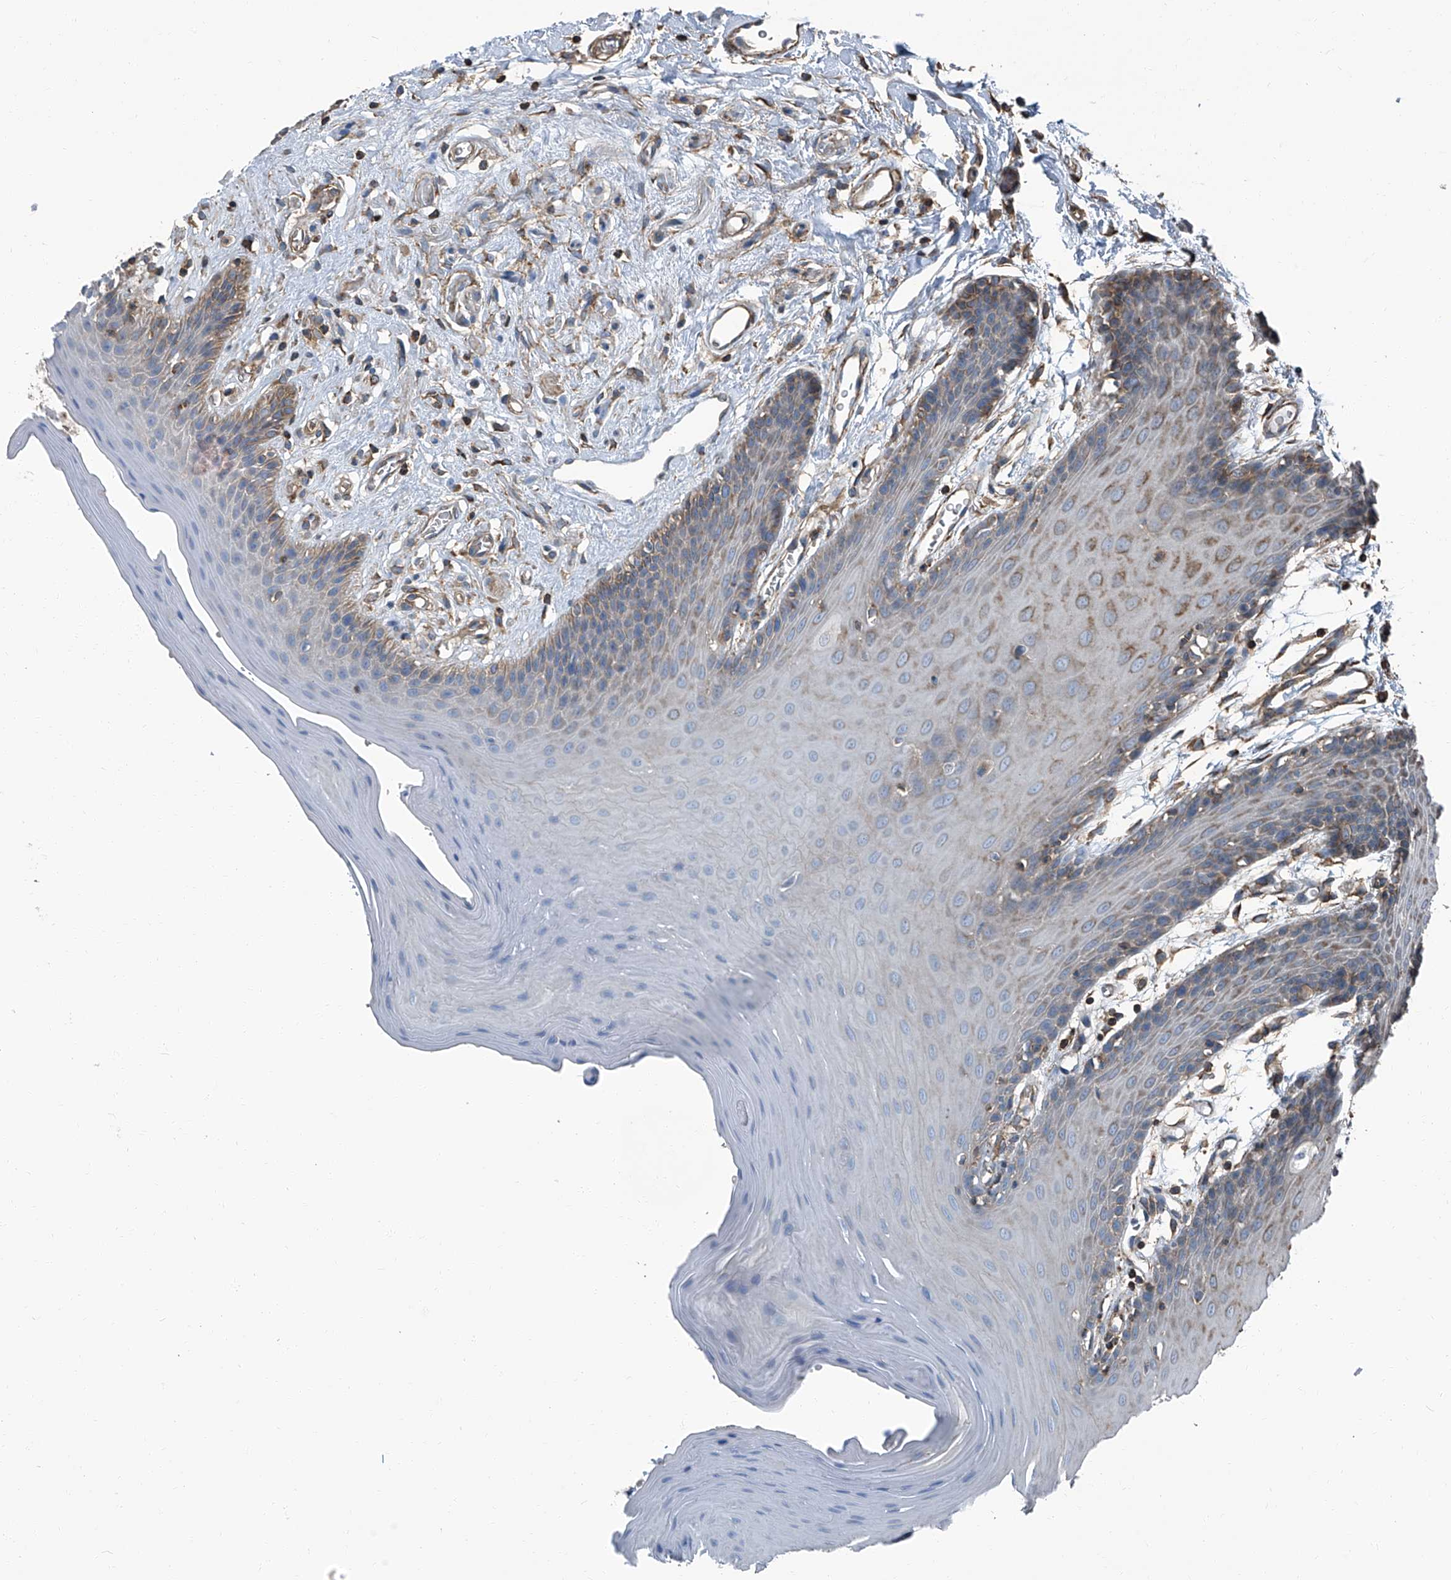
{"staining": {"intensity": "weak", "quantity": "25%-75%", "location": "cytoplasmic/membranous"}, "tissue": "oral mucosa", "cell_type": "Squamous epithelial cells", "image_type": "normal", "snomed": [{"axis": "morphology", "description": "Normal tissue, NOS"}, {"axis": "morphology", "description": "Squamous cell carcinoma, NOS"}, {"axis": "topography", "description": "Skeletal muscle"}, {"axis": "topography", "description": "Oral tissue"}, {"axis": "topography", "description": "Salivary gland"}, {"axis": "topography", "description": "Head-Neck"}], "caption": "Protein staining of unremarkable oral mucosa displays weak cytoplasmic/membranous positivity in about 25%-75% of squamous epithelial cells. (DAB (3,3'-diaminobenzidine) IHC with brightfield microscopy, high magnification).", "gene": "SEPTIN7", "patient": {"sex": "male", "age": 54}}